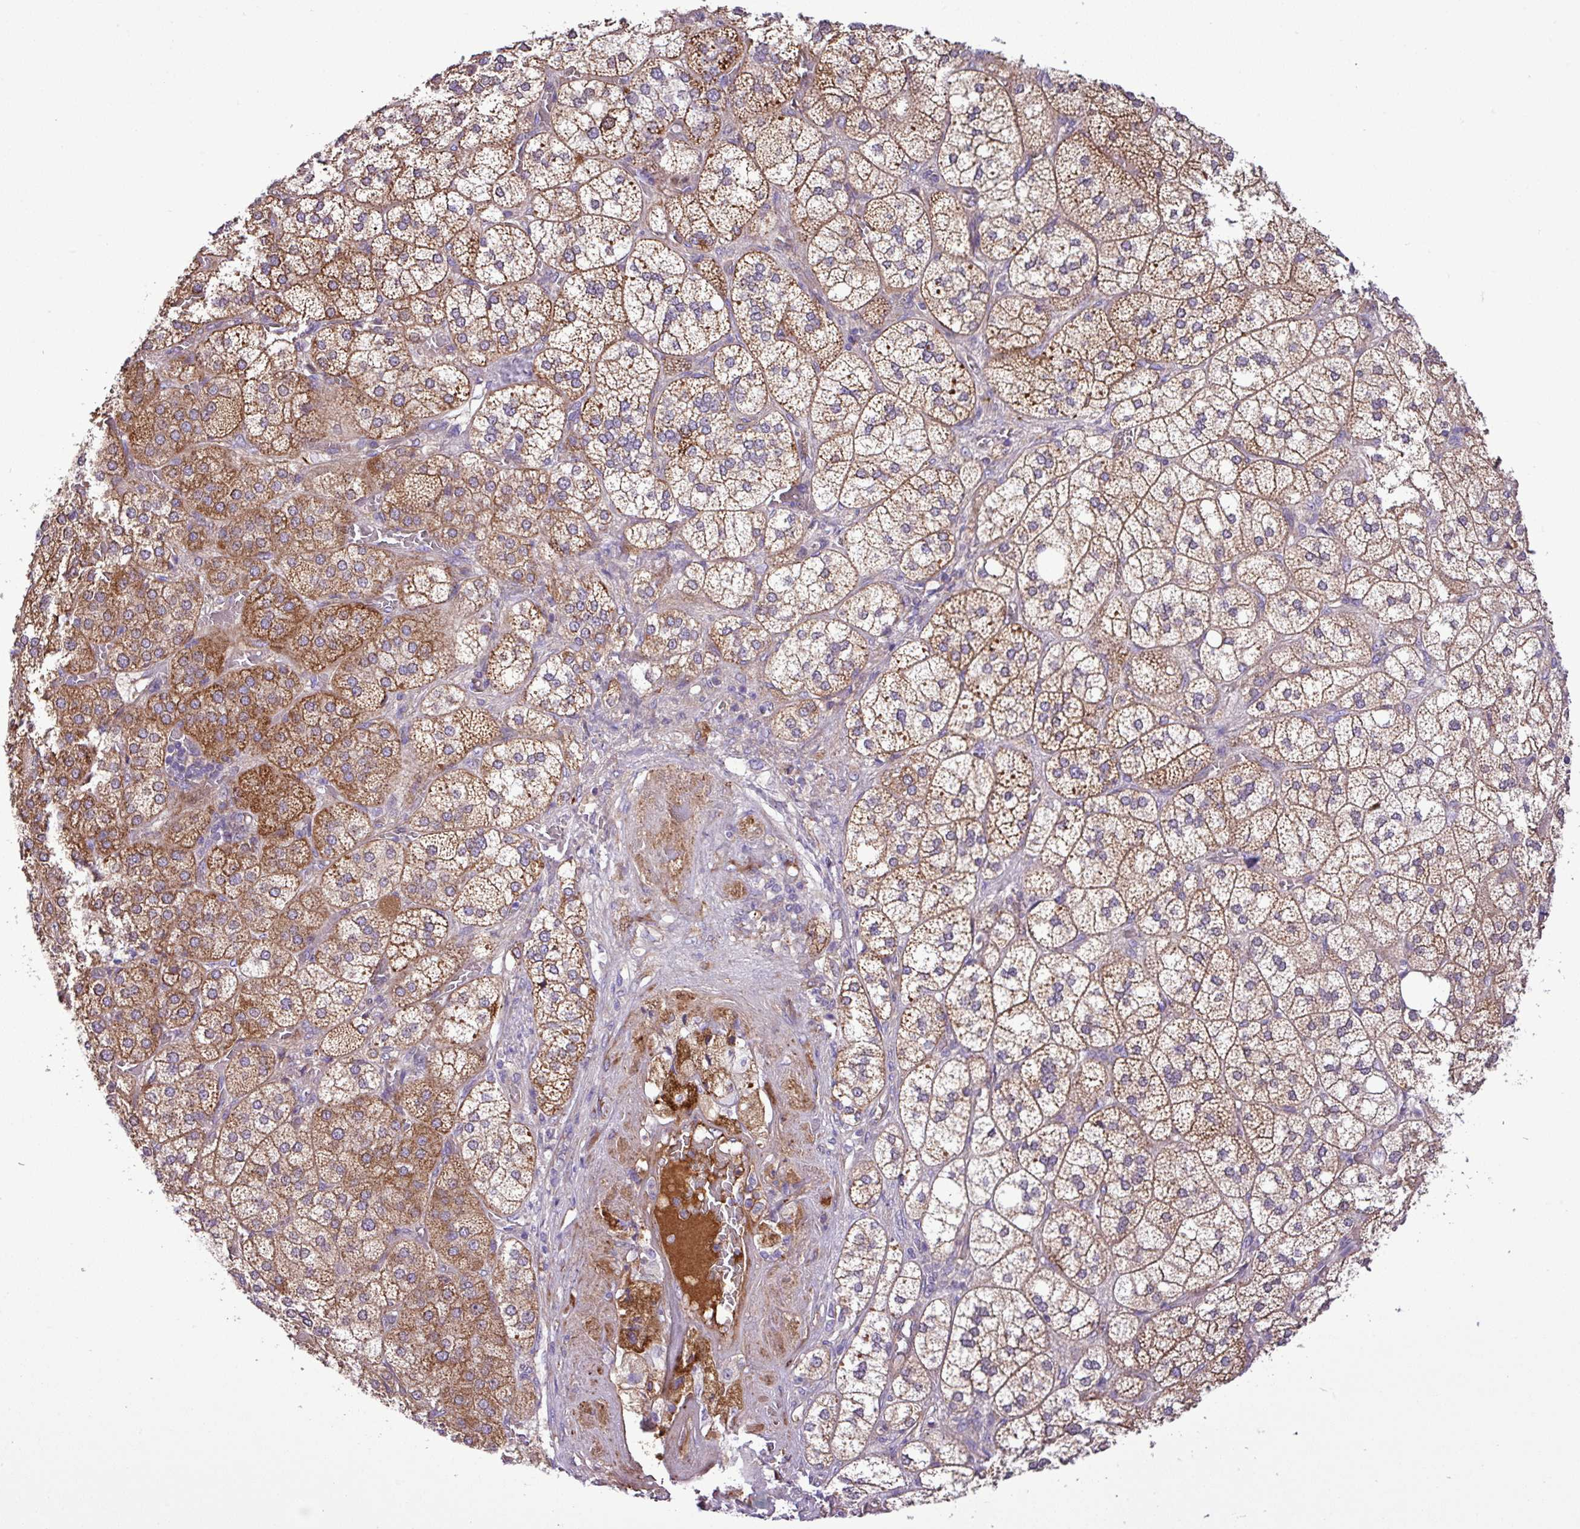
{"staining": {"intensity": "strong", "quantity": ">75%", "location": "cytoplasmic/membranous"}, "tissue": "adrenal gland", "cell_type": "Glandular cells", "image_type": "normal", "snomed": [{"axis": "morphology", "description": "Normal tissue, NOS"}, {"axis": "topography", "description": "Adrenal gland"}], "caption": "Normal adrenal gland demonstrates strong cytoplasmic/membranous expression in about >75% of glandular cells, visualized by immunohistochemistry. (DAB IHC, brown staining for protein, blue staining for nuclei).", "gene": "CWH43", "patient": {"sex": "male", "age": 61}}